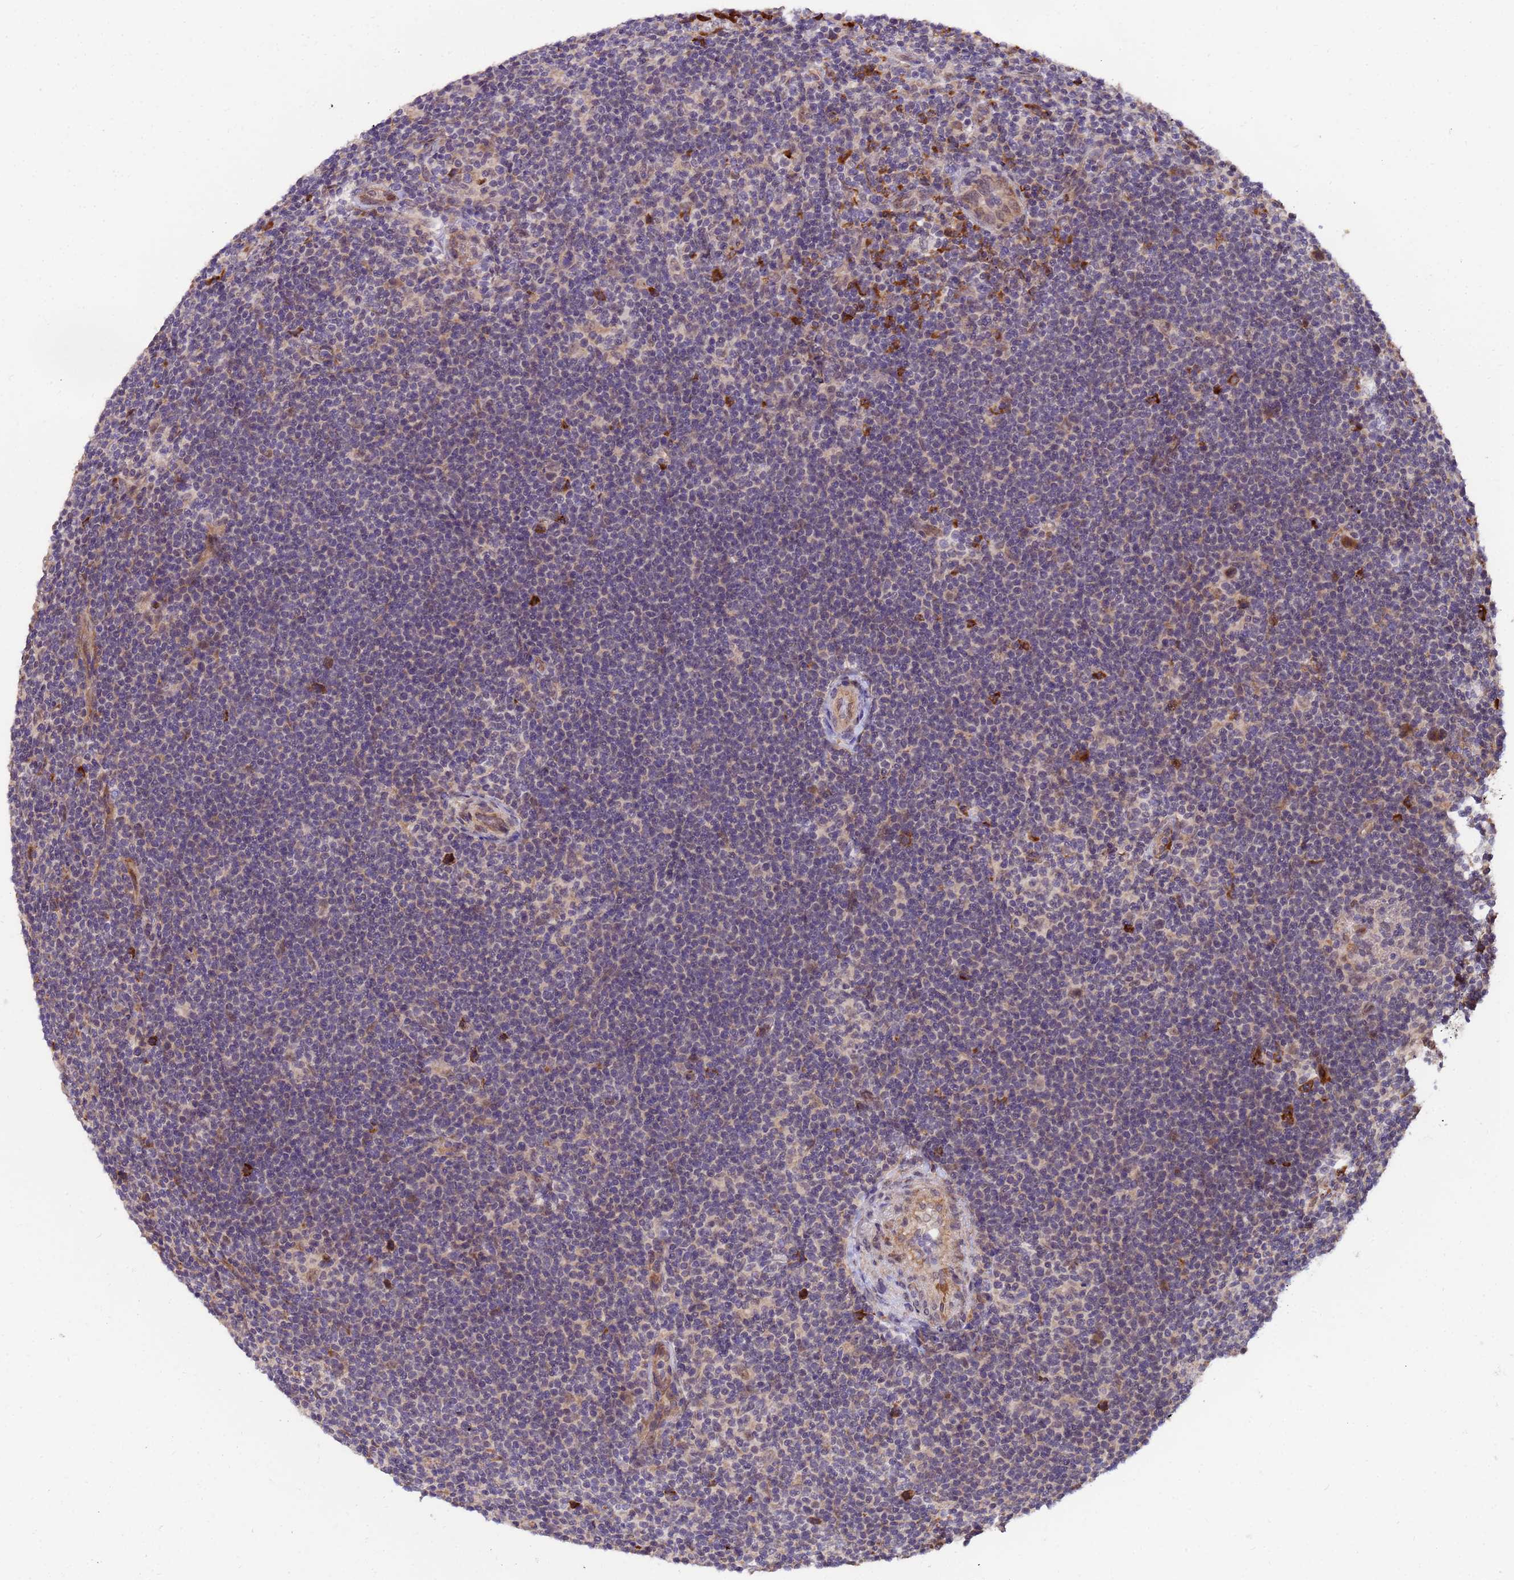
{"staining": {"intensity": "negative", "quantity": "none", "location": "none"}, "tissue": "lymphoma", "cell_type": "Tumor cells", "image_type": "cancer", "snomed": [{"axis": "morphology", "description": "Hodgkin's disease, NOS"}, {"axis": "topography", "description": "Lymph node"}], "caption": "A high-resolution image shows immunohistochemistry (IHC) staining of Hodgkin's disease, which displays no significant positivity in tumor cells. Nuclei are stained in blue.", "gene": "ZNF619", "patient": {"sex": "female", "age": 57}}